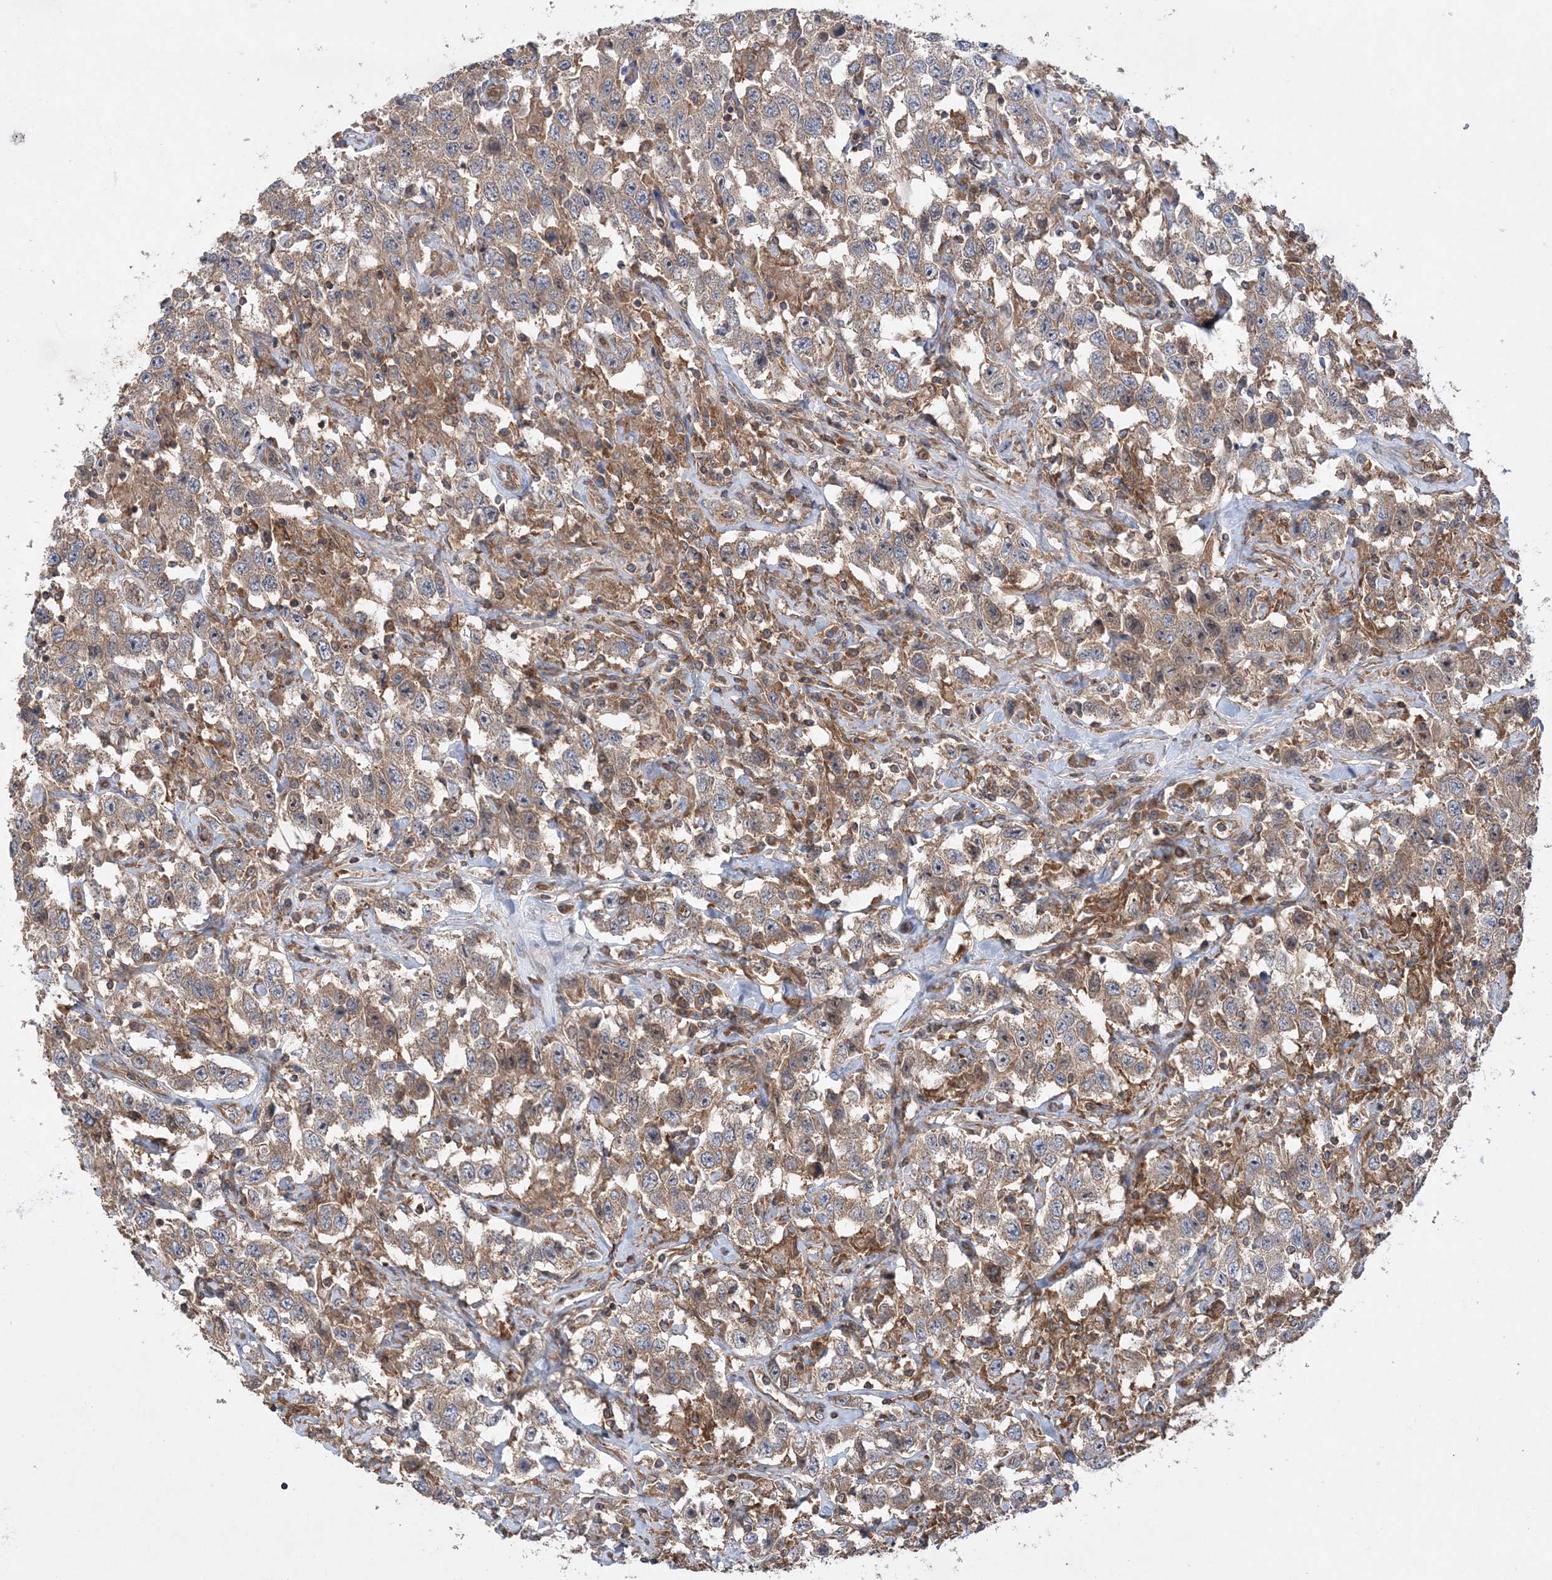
{"staining": {"intensity": "weak", "quantity": ">75%", "location": "cytoplasmic/membranous"}, "tissue": "testis cancer", "cell_type": "Tumor cells", "image_type": "cancer", "snomed": [{"axis": "morphology", "description": "Seminoma, NOS"}, {"axis": "topography", "description": "Testis"}], "caption": "Weak cytoplasmic/membranous positivity is present in about >75% of tumor cells in testis seminoma. Nuclei are stained in blue.", "gene": "ACAP2", "patient": {"sex": "male", "age": 41}}